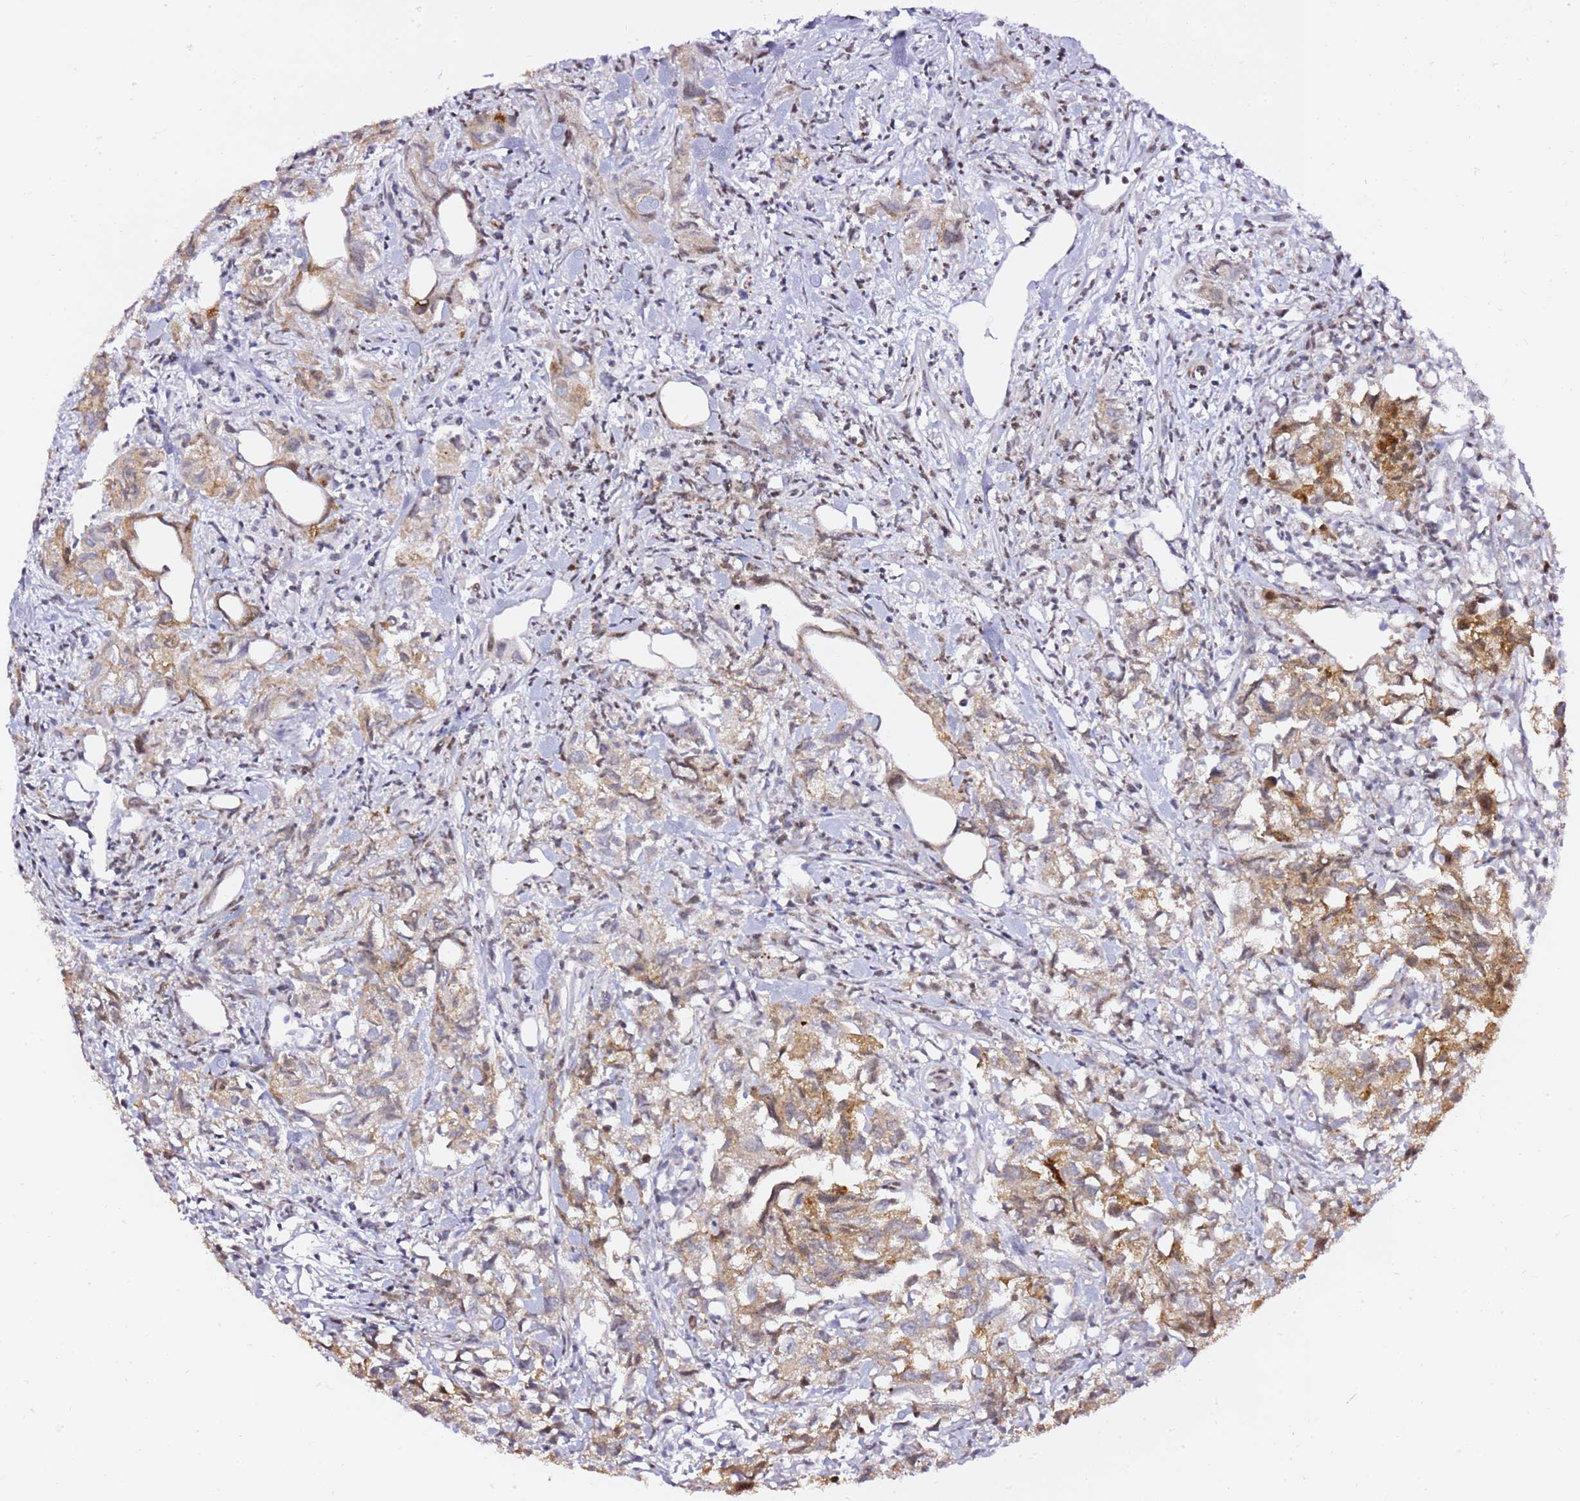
{"staining": {"intensity": "moderate", "quantity": "25%-75%", "location": "cytoplasmic/membranous"}, "tissue": "urothelial cancer", "cell_type": "Tumor cells", "image_type": "cancer", "snomed": [{"axis": "morphology", "description": "Urothelial carcinoma, High grade"}, {"axis": "topography", "description": "Urinary bladder"}], "caption": "Urothelial carcinoma (high-grade) was stained to show a protein in brown. There is medium levels of moderate cytoplasmic/membranous positivity in approximately 25%-75% of tumor cells.", "gene": "GBP2", "patient": {"sex": "female", "age": 75}}